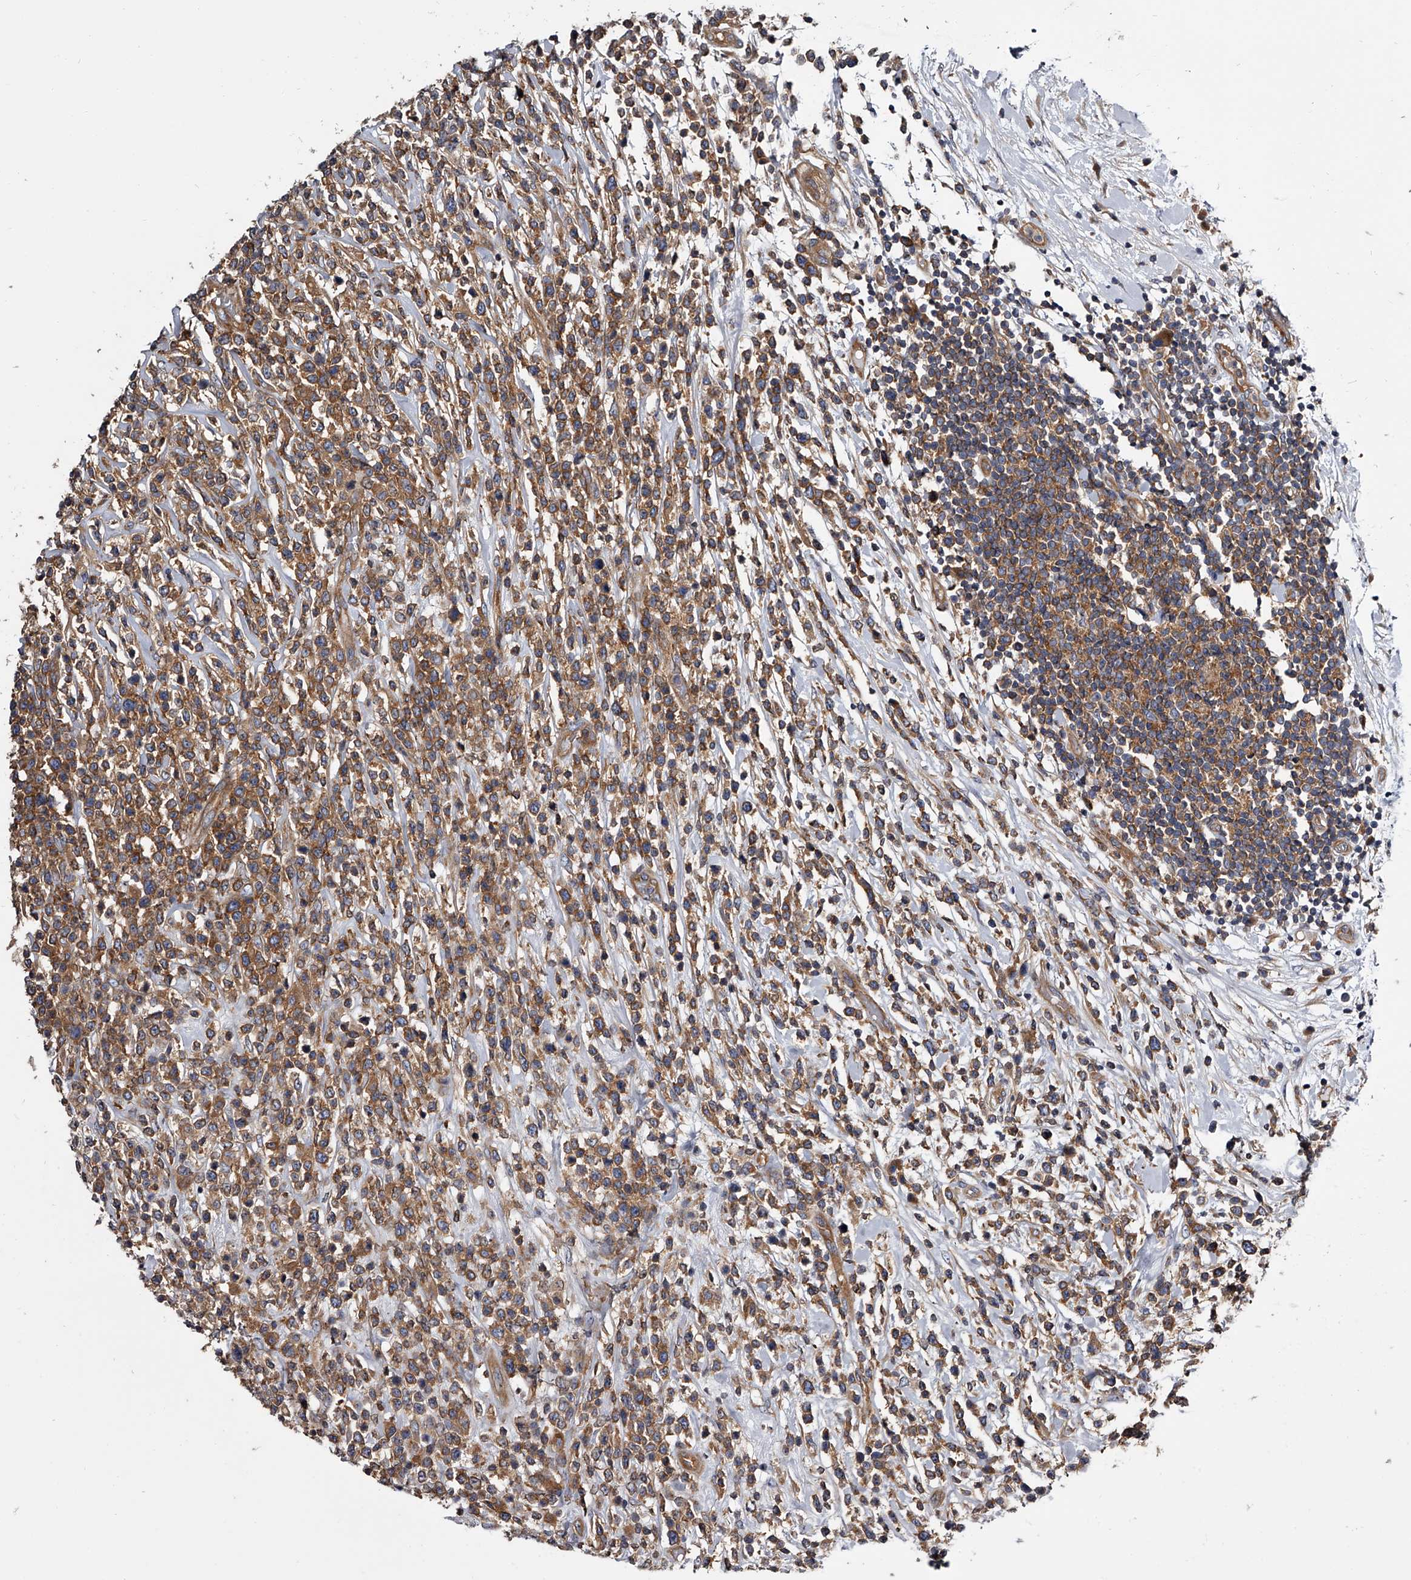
{"staining": {"intensity": "moderate", "quantity": ">75%", "location": "cytoplasmic/membranous"}, "tissue": "lymphoma", "cell_type": "Tumor cells", "image_type": "cancer", "snomed": [{"axis": "morphology", "description": "Malignant lymphoma, non-Hodgkin's type, High grade"}, {"axis": "topography", "description": "Colon"}], "caption": "Protein analysis of lymphoma tissue reveals moderate cytoplasmic/membranous expression in about >75% of tumor cells.", "gene": "GAPVD1", "patient": {"sex": "female", "age": 53}}